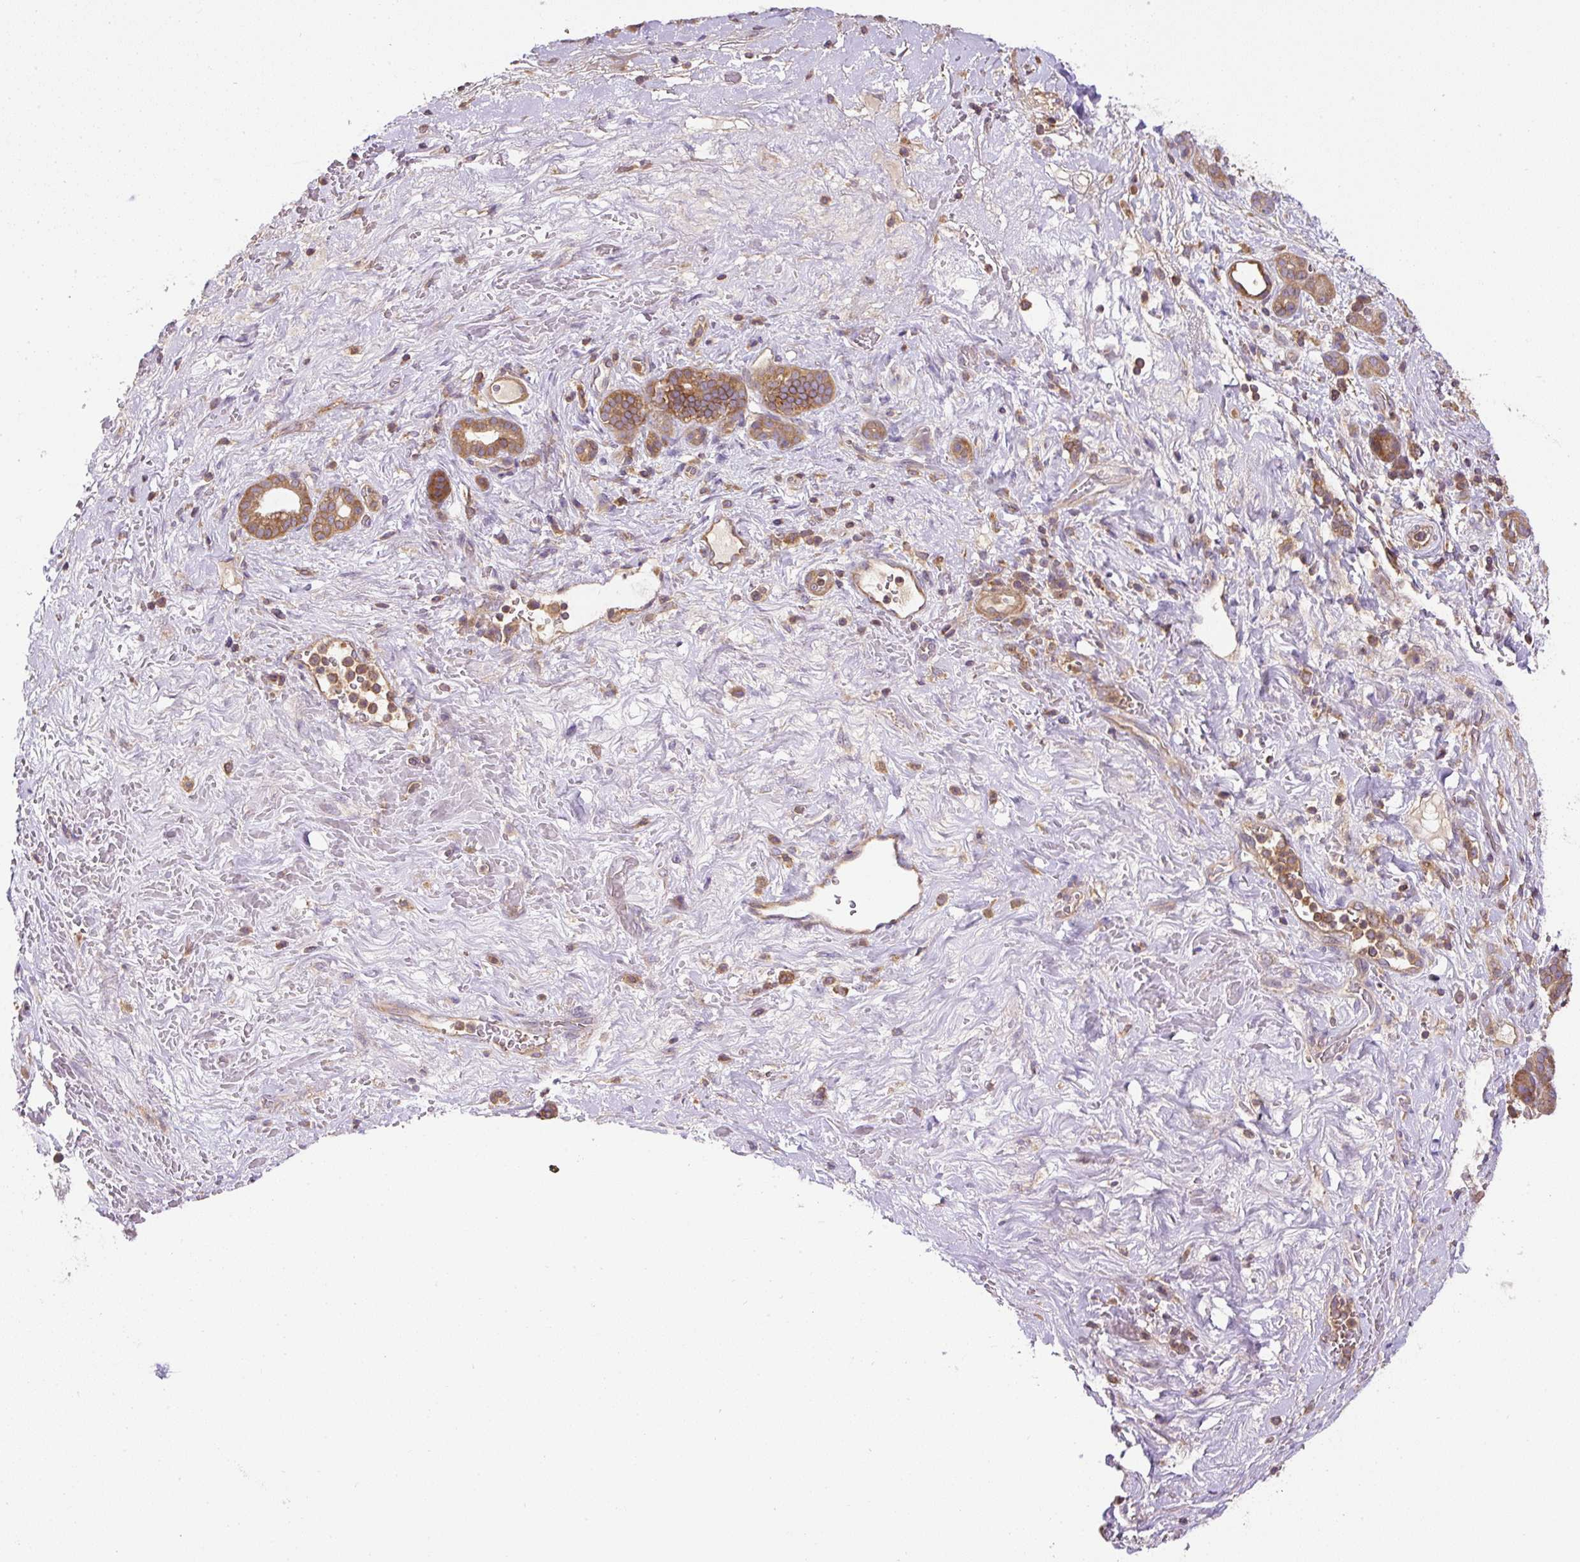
{"staining": {"intensity": "moderate", "quantity": ">75%", "location": "cytoplasmic/membranous"}, "tissue": "pancreatic cancer", "cell_type": "Tumor cells", "image_type": "cancer", "snomed": [{"axis": "morphology", "description": "Adenocarcinoma, NOS"}, {"axis": "topography", "description": "Pancreas"}], "caption": "A brown stain labels moderate cytoplasmic/membranous expression of a protein in human pancreatic cancer (adenocarcinoma) tumor cells.", "gene": "CCDC28A", "patient": {"sex": "male", "age": 44}}